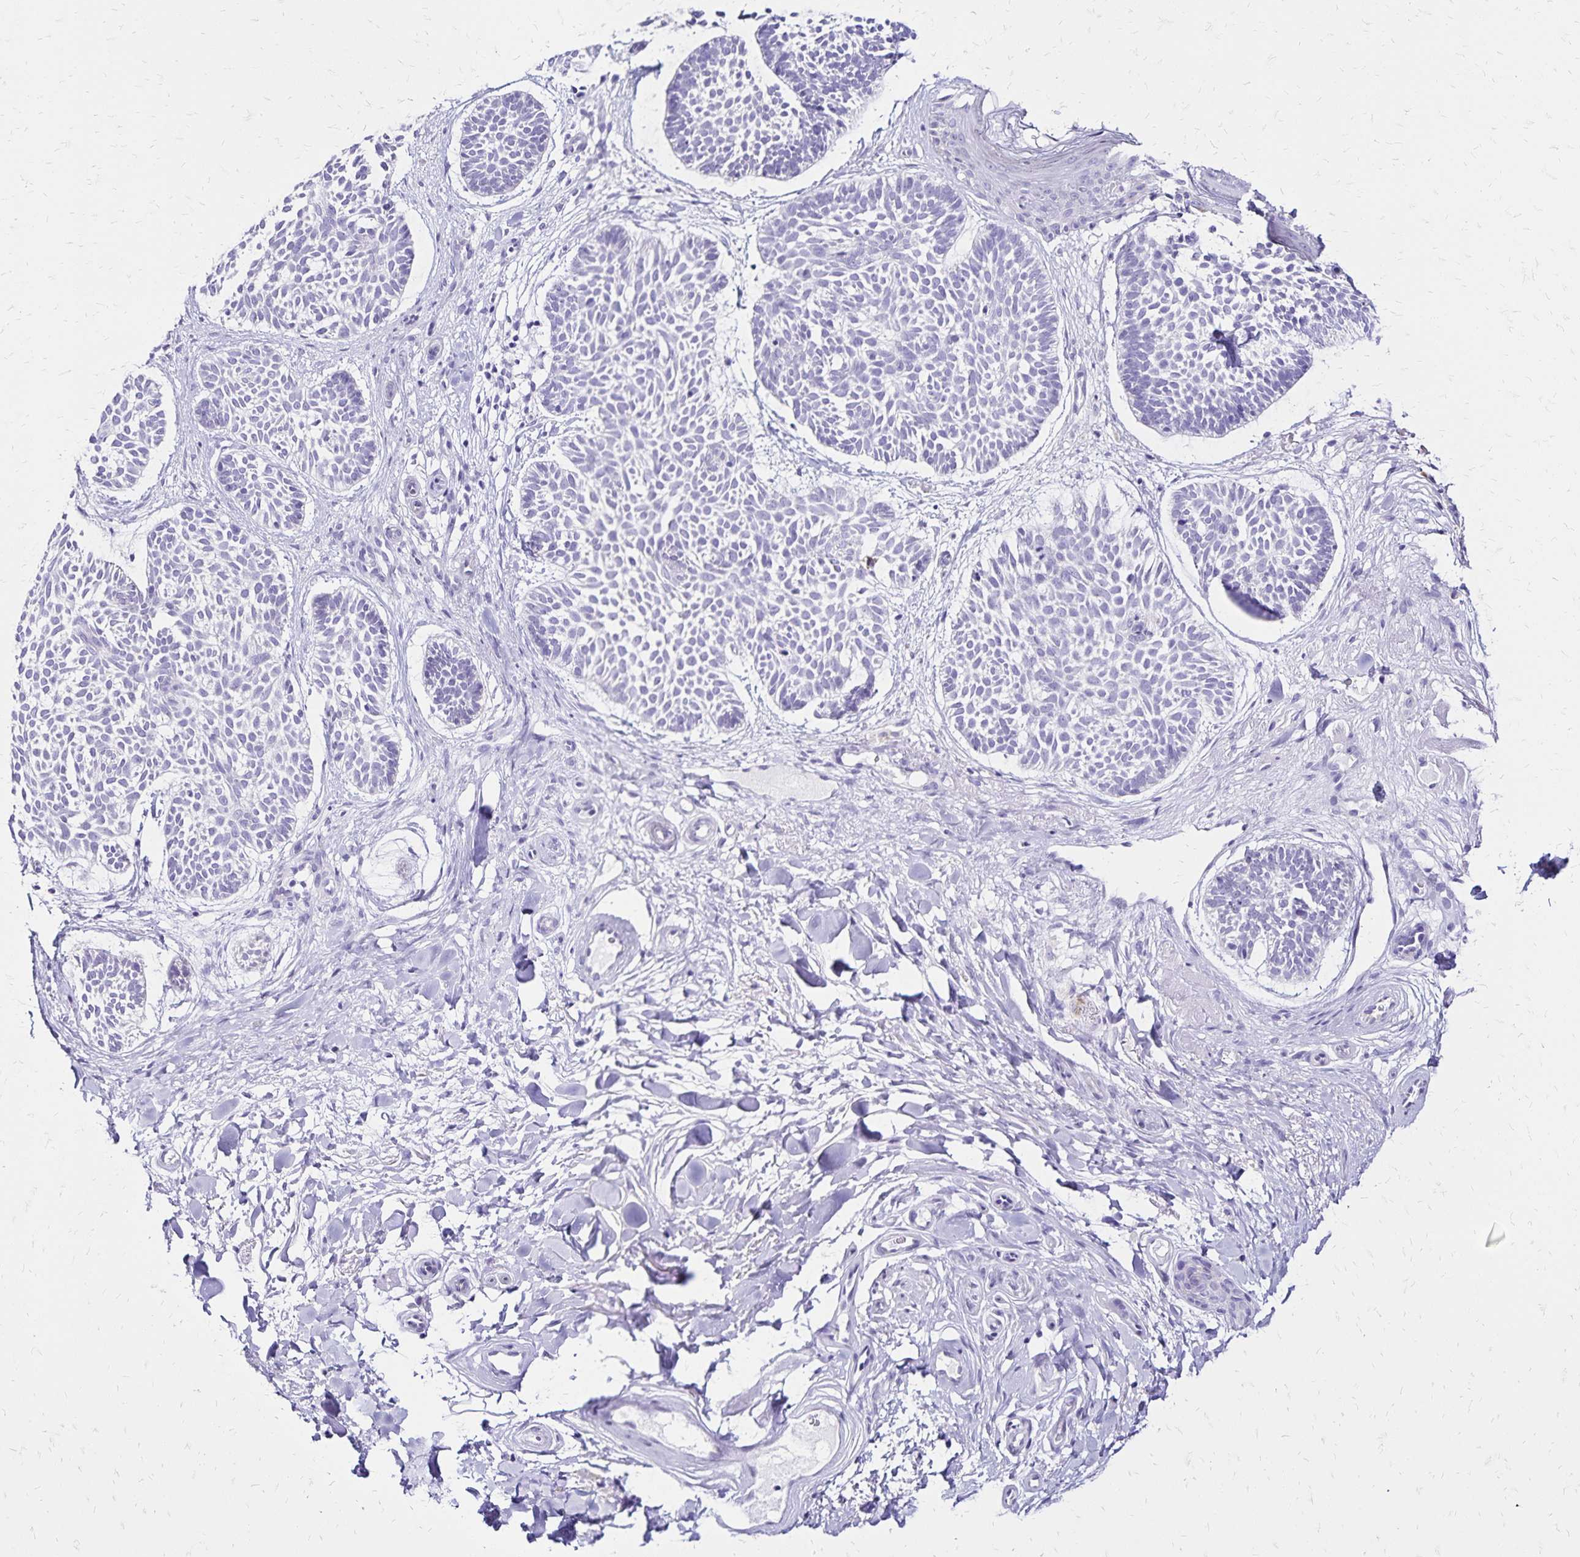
{"staining": {"intensity": "negative", "quantity": "none", "location": "none"}, "tissue": "skin cancer", "cell_type": "Tumor cells", "image_type": "cancer", "snomed": [{"axis": "morphology", "description": "Basal cell carcinoma"}, {"axis": "topography", "description": "Skin"}], "caption": "This is an immunohistochemistry image of skin cancer (basal cell carcinoma). There is no staining in tumor cells.", "gene": "LIN28B", "patient": {"sex": "male", "age": 89}}